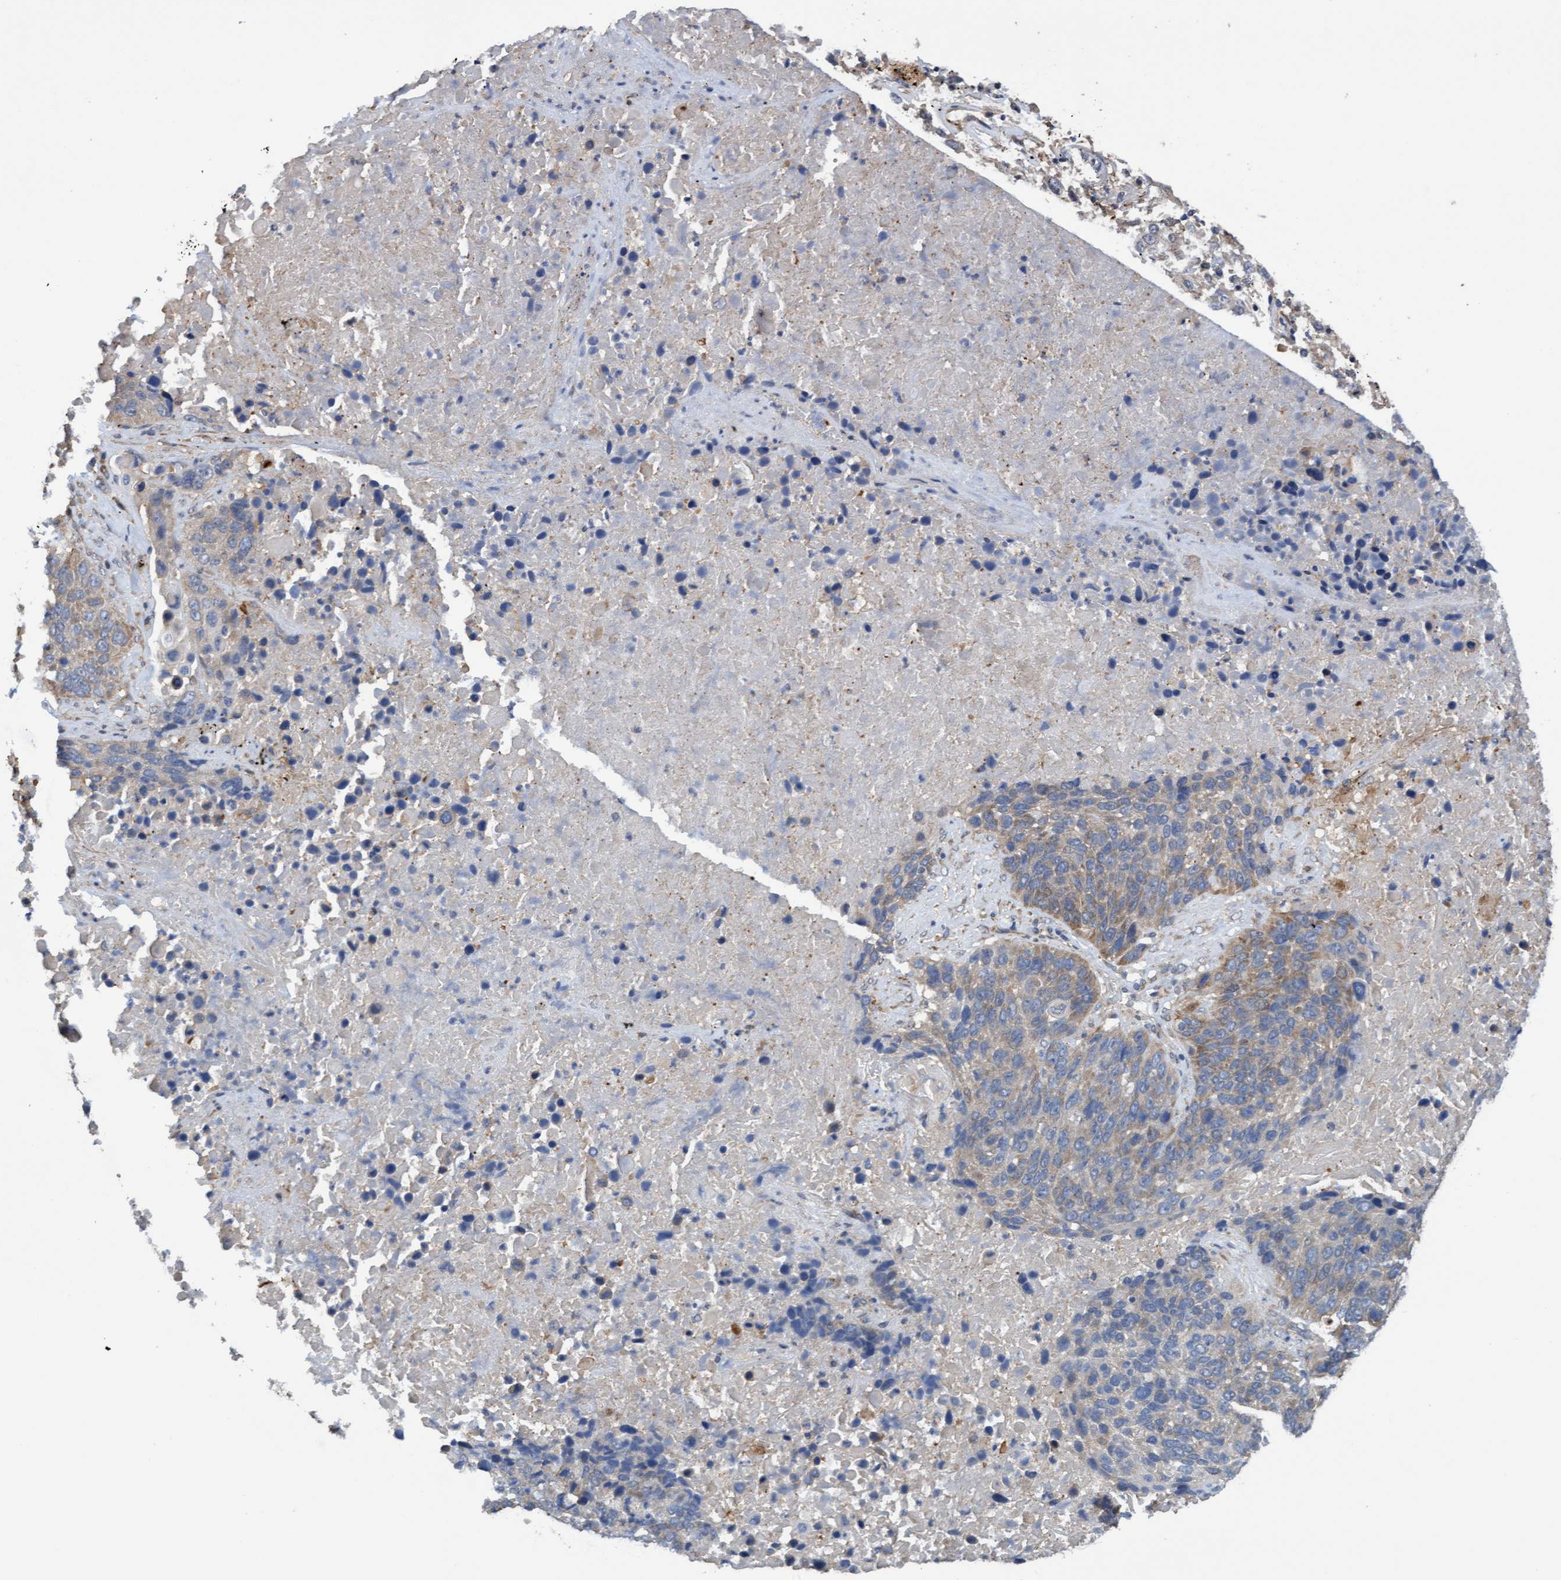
{"staining": {"intensity": "weak", "quantity": "<25%", "location": "cytoplasmic/membranous"}, "tissue": "lung cancer", "cell_type": "Tumor cells", "image_type": "cancer", "snomed": [{"axis": "morphology", "description": "Squamous cell carcinoma, NOS"}, {"axis": "topography", "description": "Lung"}], "caption": "Tumor cells show no significant protein staining in lung cancer.", "gene": "ITFG1", "patient": {"sex": "male", "age": 65}}